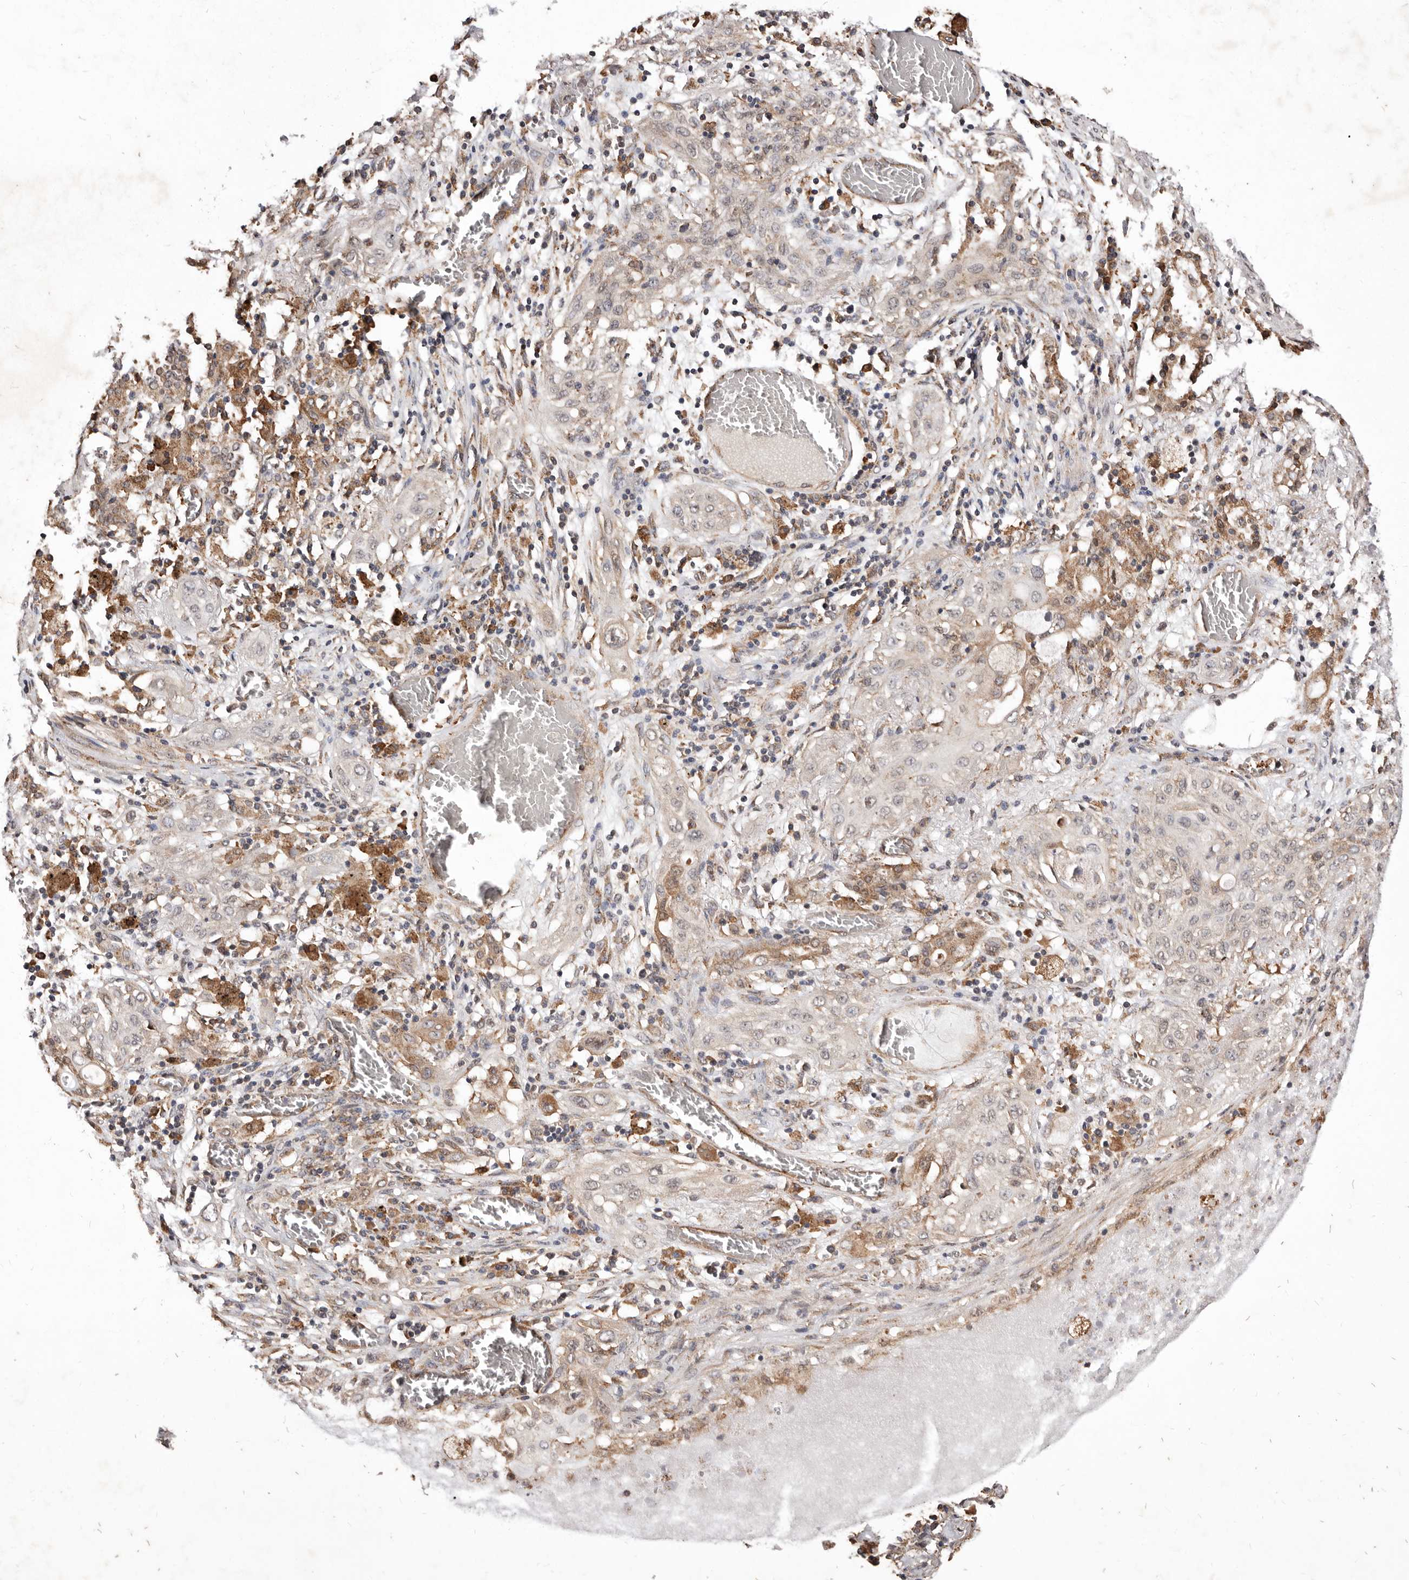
{"staining": {"intensity": "weak", "quantity": "<25%", "location": "cytoplasmic/membranous"}, "tissue": "lung cancer", "cell_type": "Tumor cells", "image_type": "cancer", "snomed": [{"axis": "morphology", "description": "Squamous cell carcinoma, NOS"}, {"axis": "topography", "description": "Lung"}], "caption": "Lung cancer (squamous cell carcinoma) was stained to show a protein in brown. There is no significant positivity in tumor cells.", "gene": "RRM2B", "patient": {"sex": "female", "age": 47}}